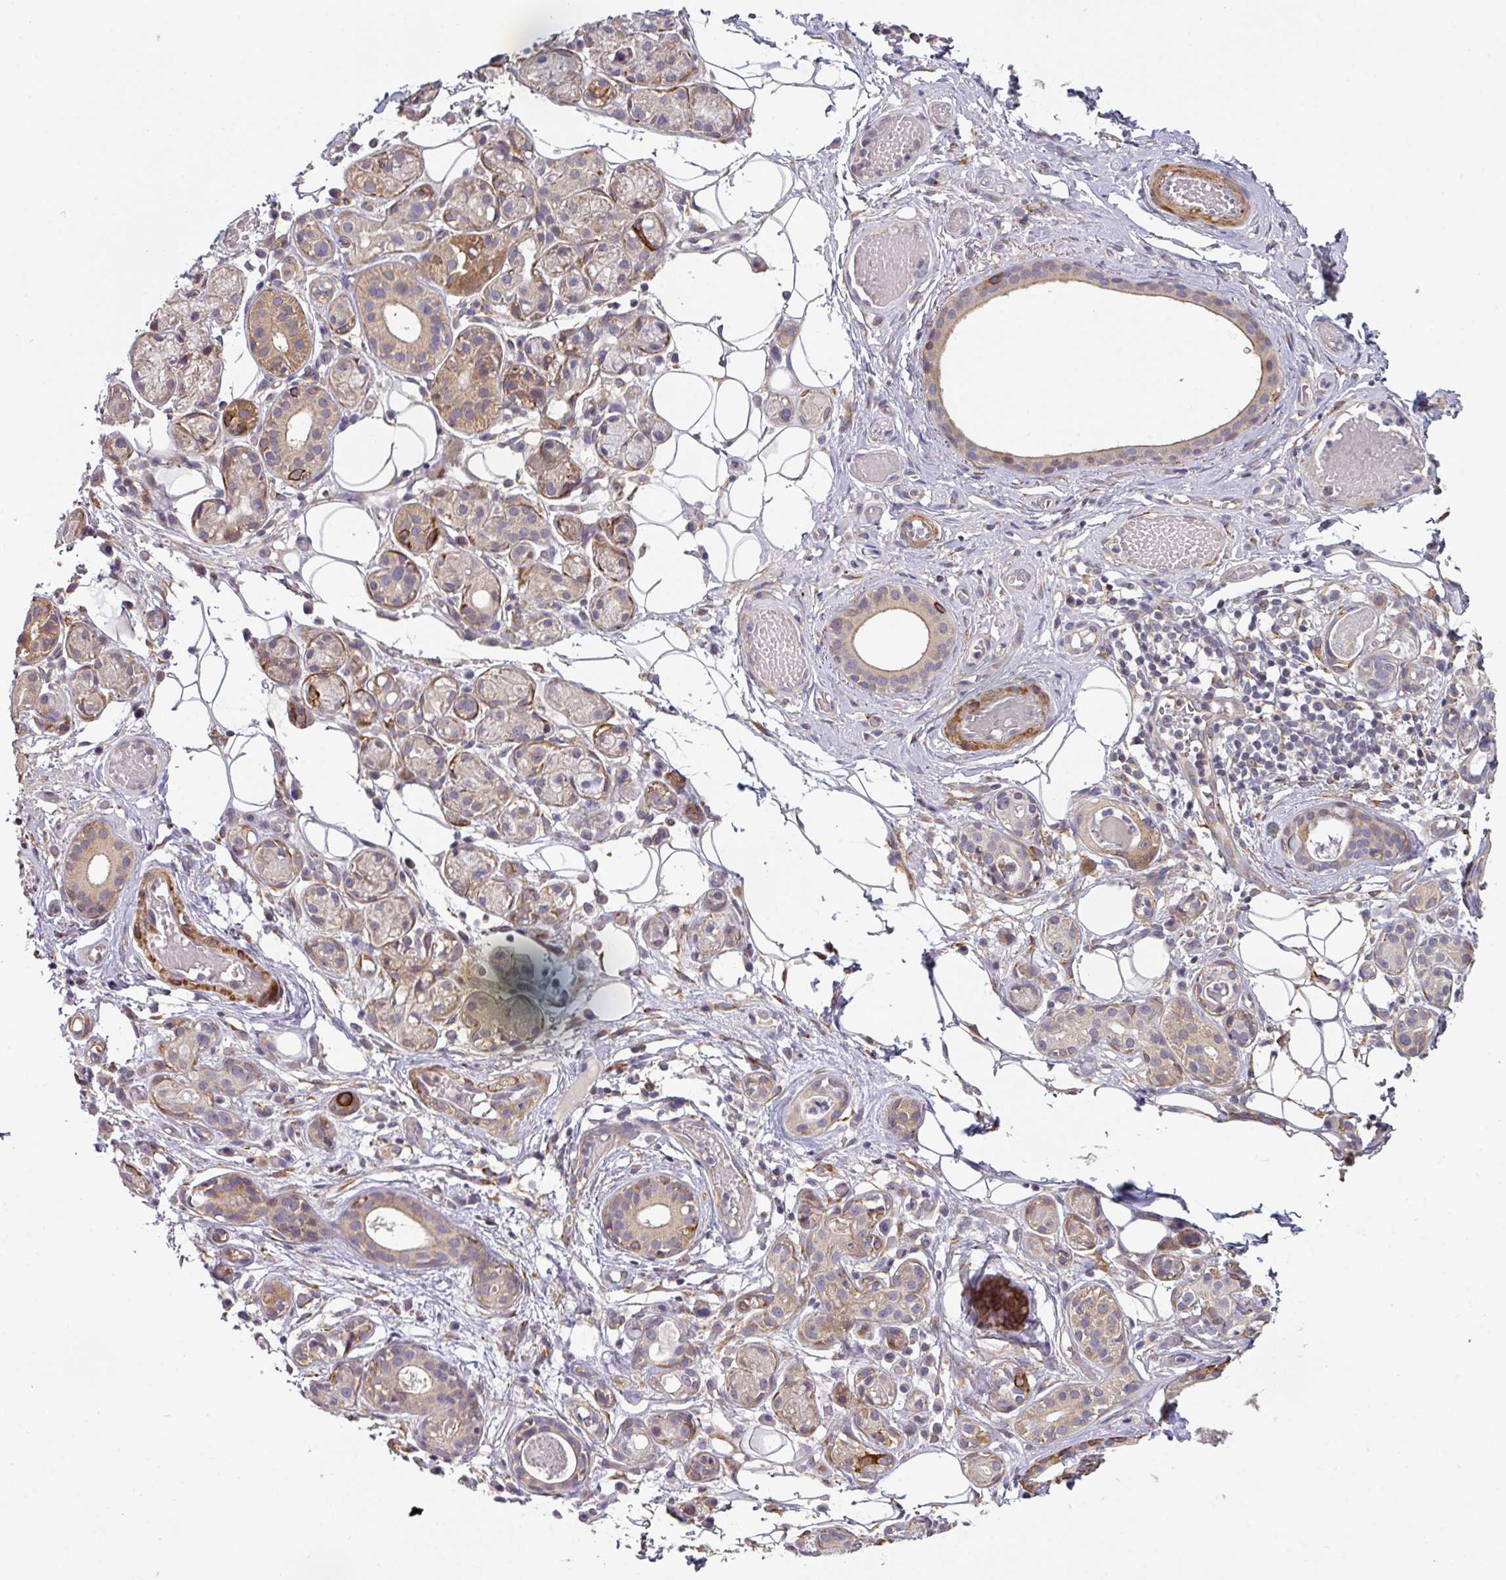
{"staining": {"intensity": "strong", "quantity": "<25%", "location": "cytoplasmic/membranous"}, "tissue": "salivary gland", "cell_type": "Glandular cells", "image_type": "normal", "snomed": [{"axis": "morphology", "description": "Normal tissue, NOS"}, {"axis": "topography", "description": "Salivary gland"}], "caption": "Immunohistochemical staining of normal salivary gland demonstrates strong cytoplasmic/membranous protein expression in approximately <25% of glandular cells. (IHC, brightfield microscopy, high magnification).", "gene": "ZNF268", "patient": {"sex": "male", "age": 82}}